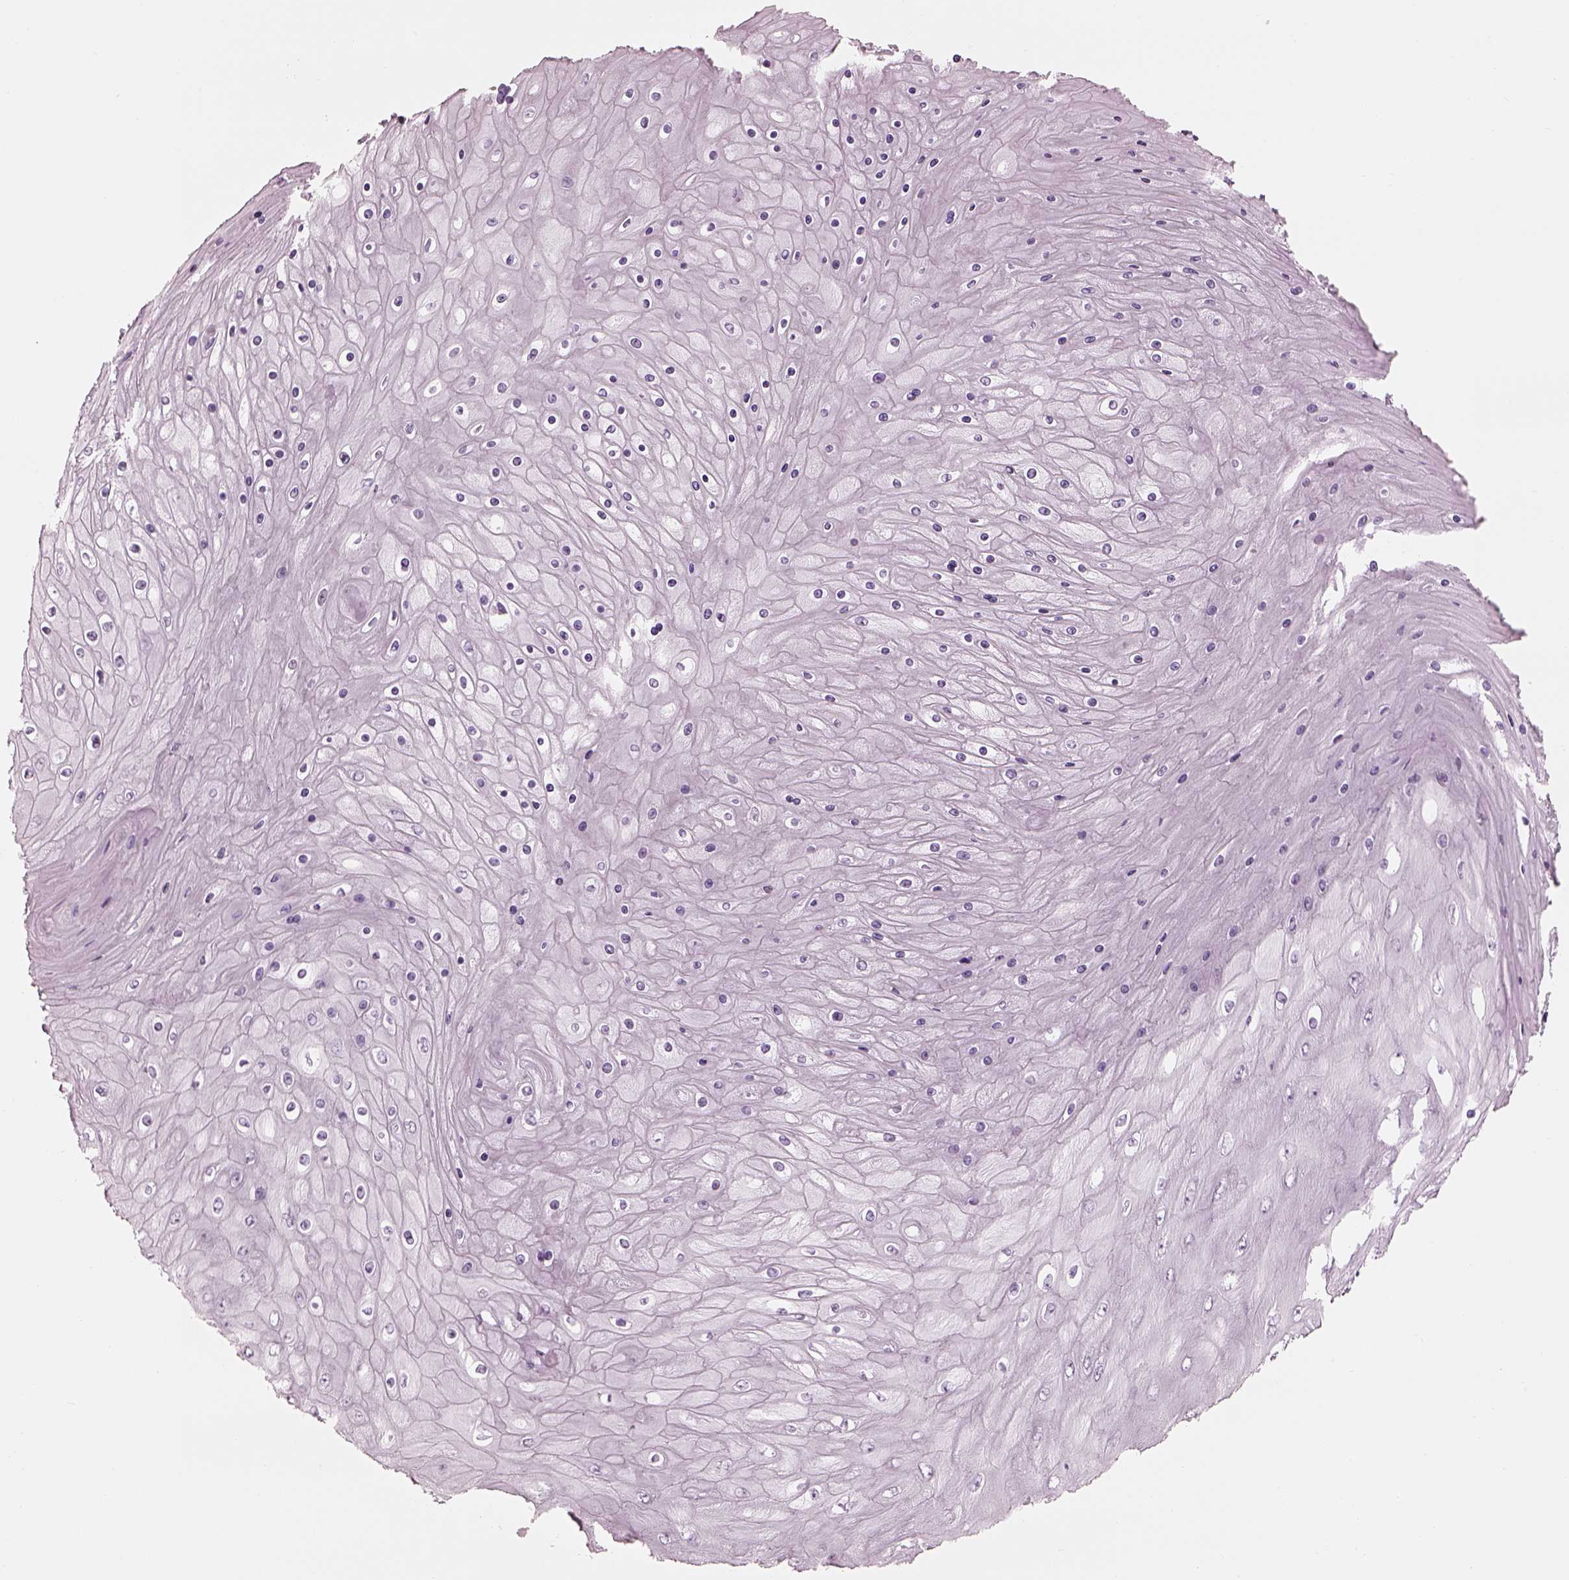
{"staining": {"intensity": "negative", "quantity": "none", "location": "none"}, "tissue": "skin cancer", "cell_type": "Tumor cells", "image_type": "cancer", "snomed": [{"axis": "morphology", "description": "Squamous cell carcinoma, NOS"}, {"axis": "topography", "description": "Skin"}], "caption": "This histopathology image is of skin cancer (squamous cell carcinoma) stained with immunohistochemistry (IHC) to label a protein in brown with the nuclei are counter-stained blue. There is no staining in tumor cells.", "gene": "RSPH9", "patient": {"sex": "male", "age": 62}}